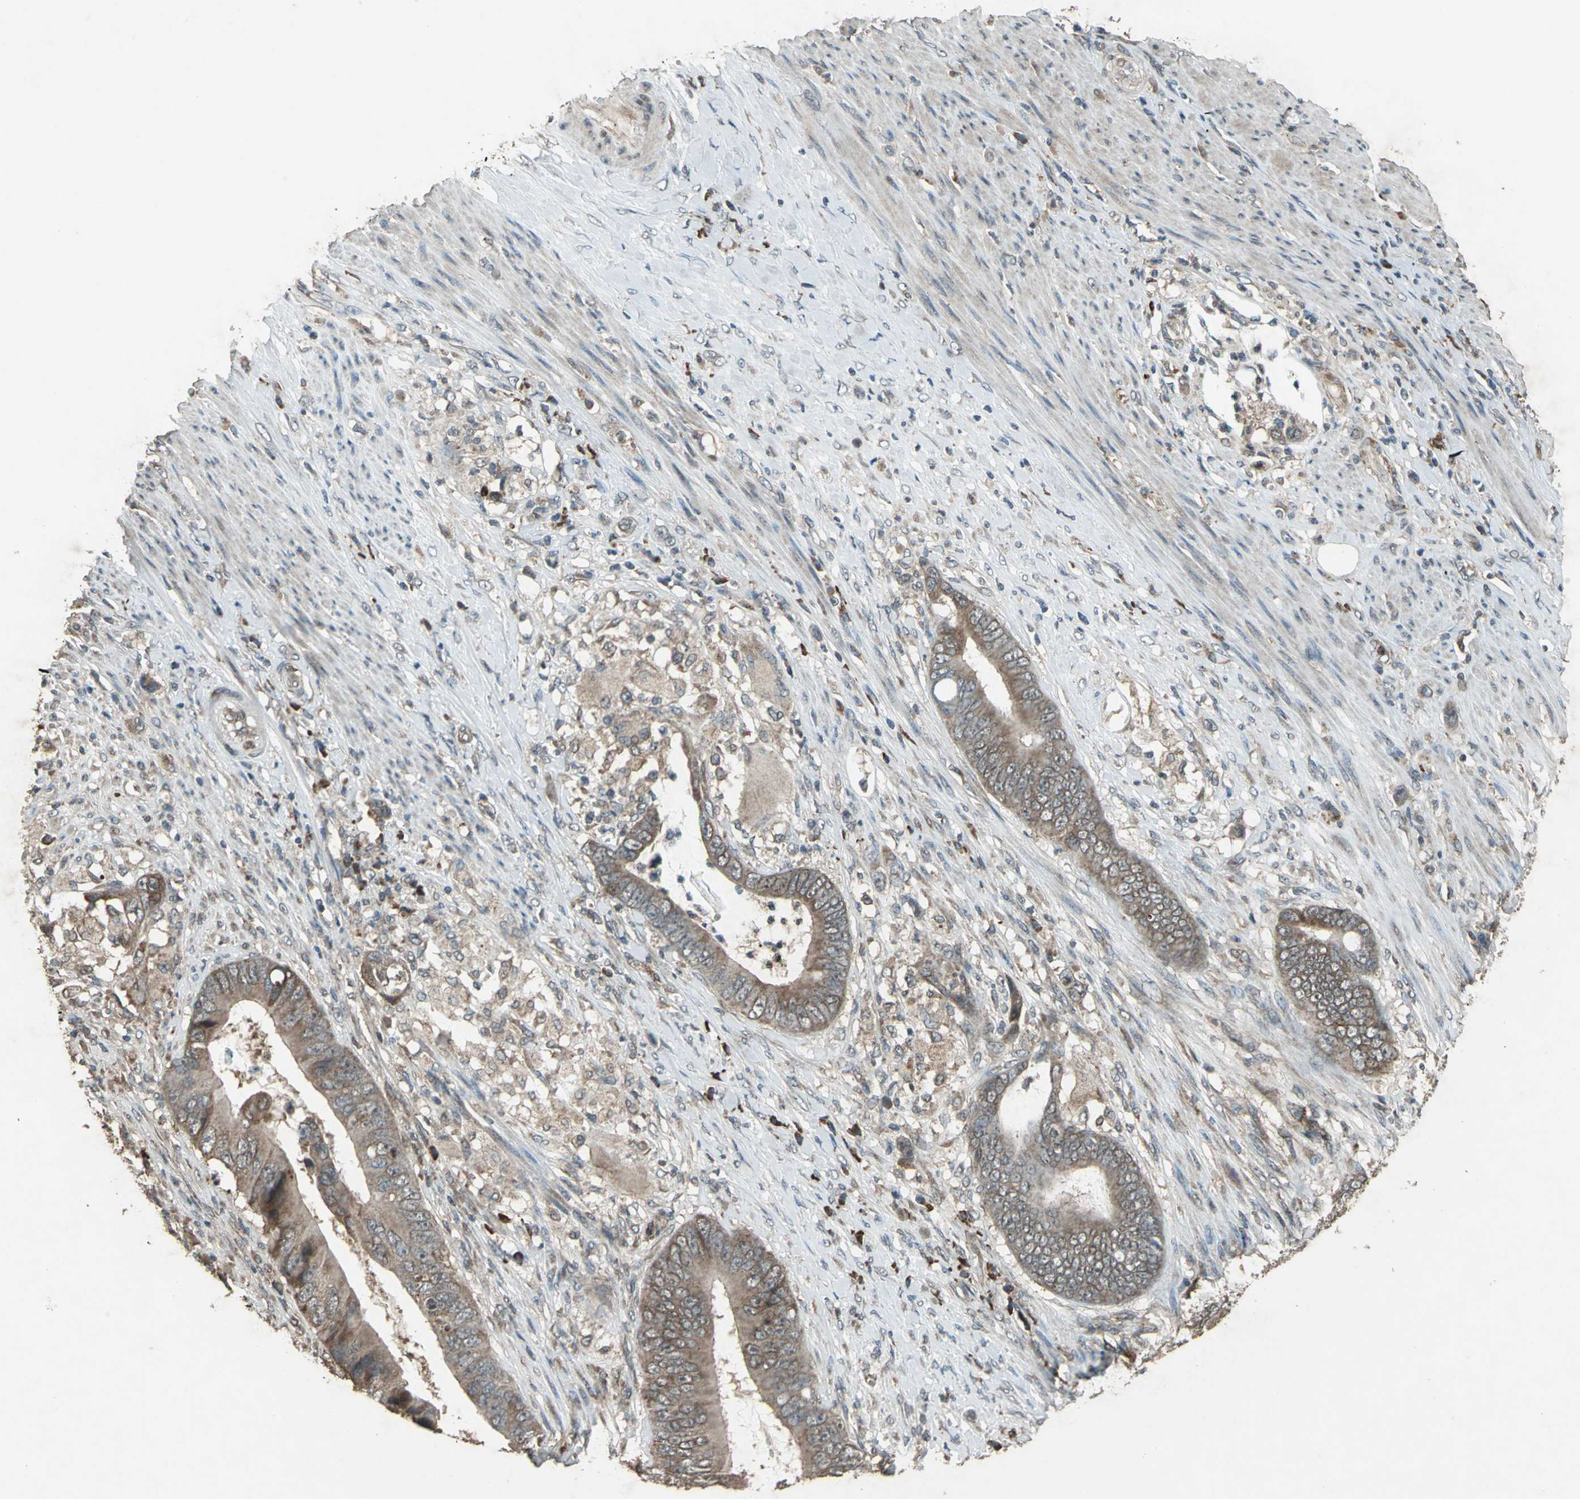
{"staining": {"intensity": "moderate", "quantity": "25%-75%", "location": "cytoplasmic/membranous"}, "tissue": "colorectal cancer", "cell_type": "Tumor cells", "image_type": "cancer", "snomed": [{"axis": "morphology", "description": "Adenocarcinoma, NOS"}, {"axis": "topography", "description": "Rectum"}], "caption": "A brown stain shows moderate cytoplasmic/membranous staining of a protein in adenocarcinoma (colorectal) tumor cells. (DAB IHC, brown staining for protein, blue staining for nuclei).", "gene": "SEPTIN4", "patient": {"sex": "female", "age": 77}}